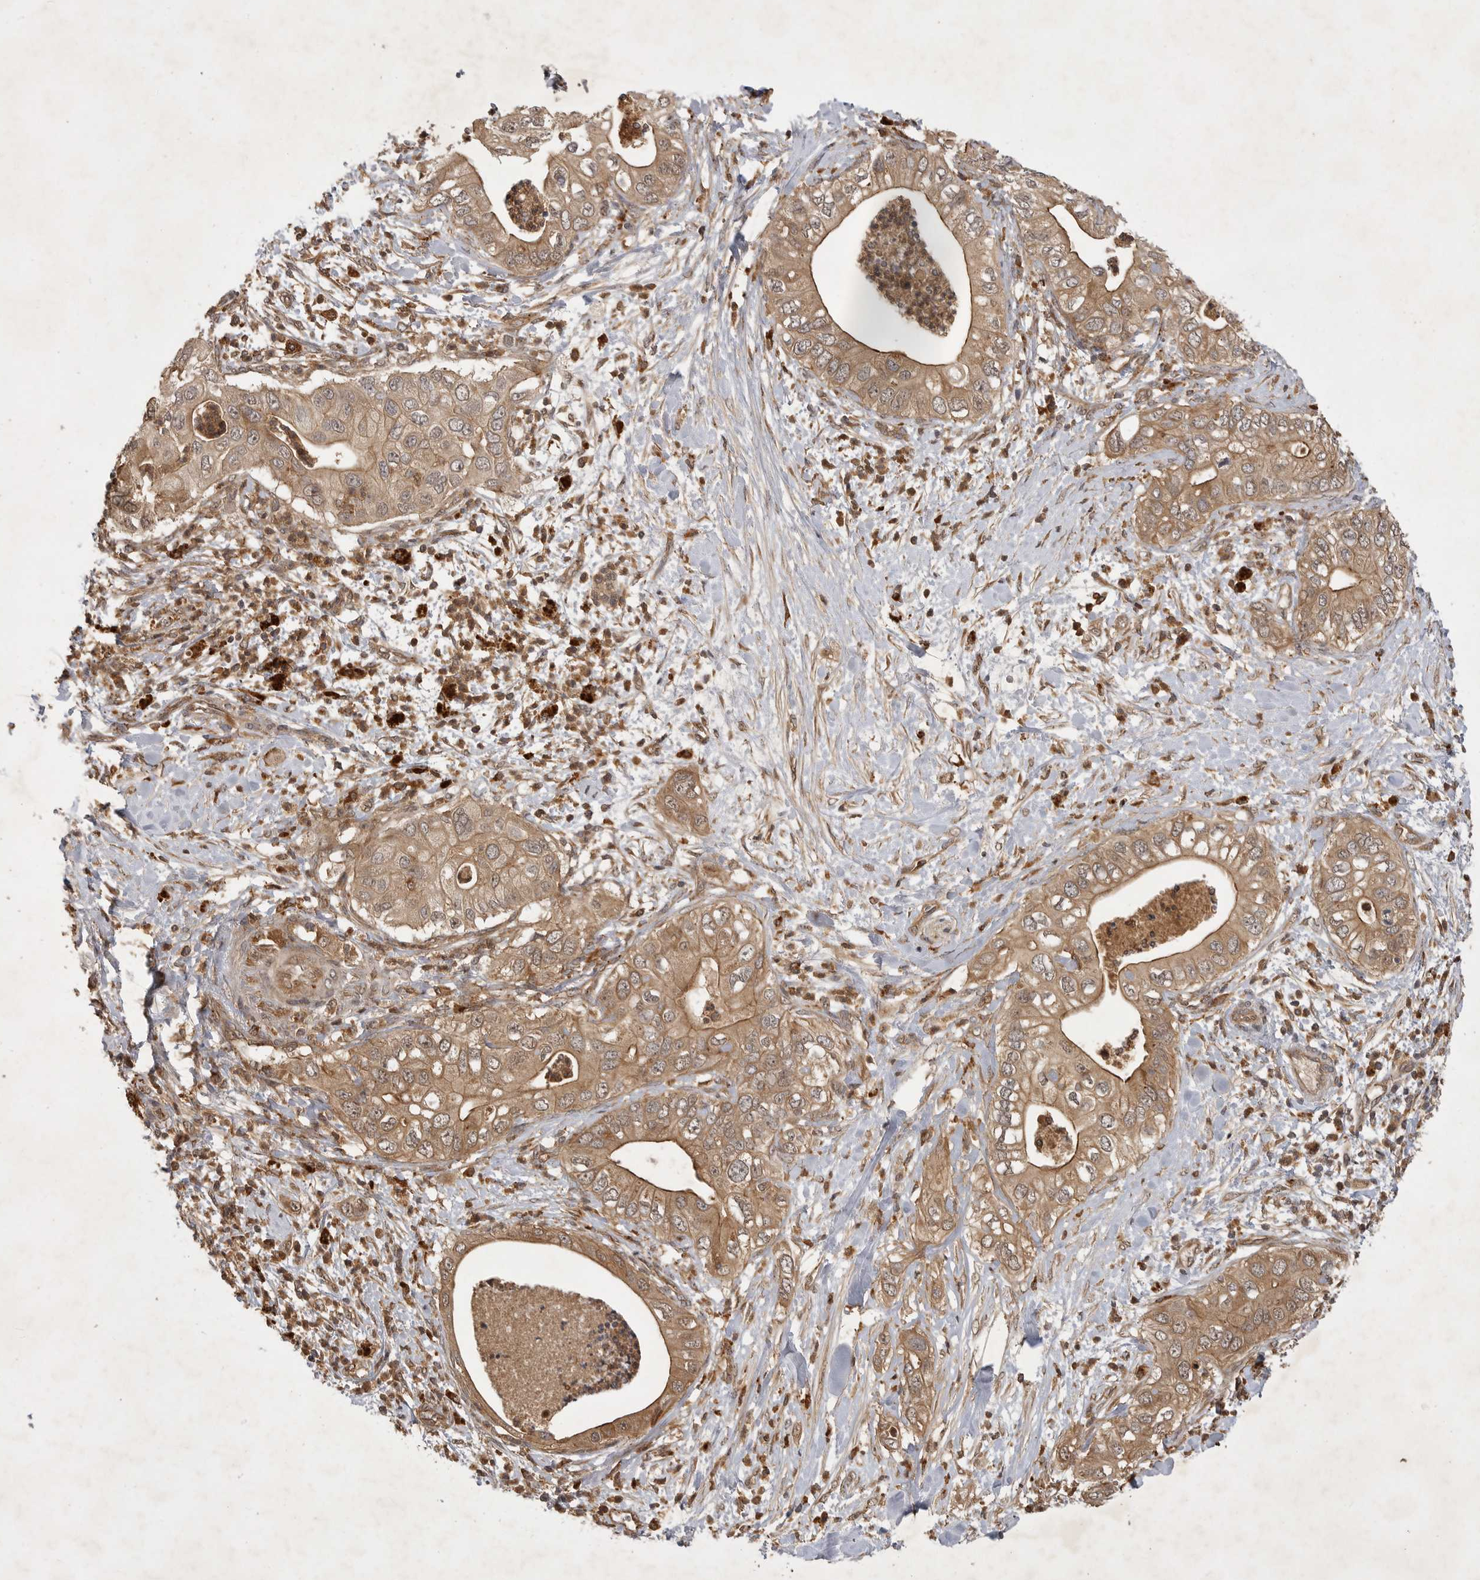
{"staining": {"intensity": "moderate", "quantity": ">75%", "location": "cytoplasmic/membranous"}, "tissue": "pancreatic cancer", "cell_type": "Tumor cells", "image_type": "cancer", "snomed": [{"axis": "morphology", "description": "Adenocarcinoma, NOS"}, {"axis": "topography", "description": "Pancreas"}], "caption": "Protein analysis of pancreatic cancer tissue reveals moderate cytoplasmic/membranous positivity in about >75% of tumor cells. Immunohistochemistry stains the protein in brown and the nuclei are stained blue.", "gene": "ZNF232", "patient": {"sex": "female", "age": 78}}